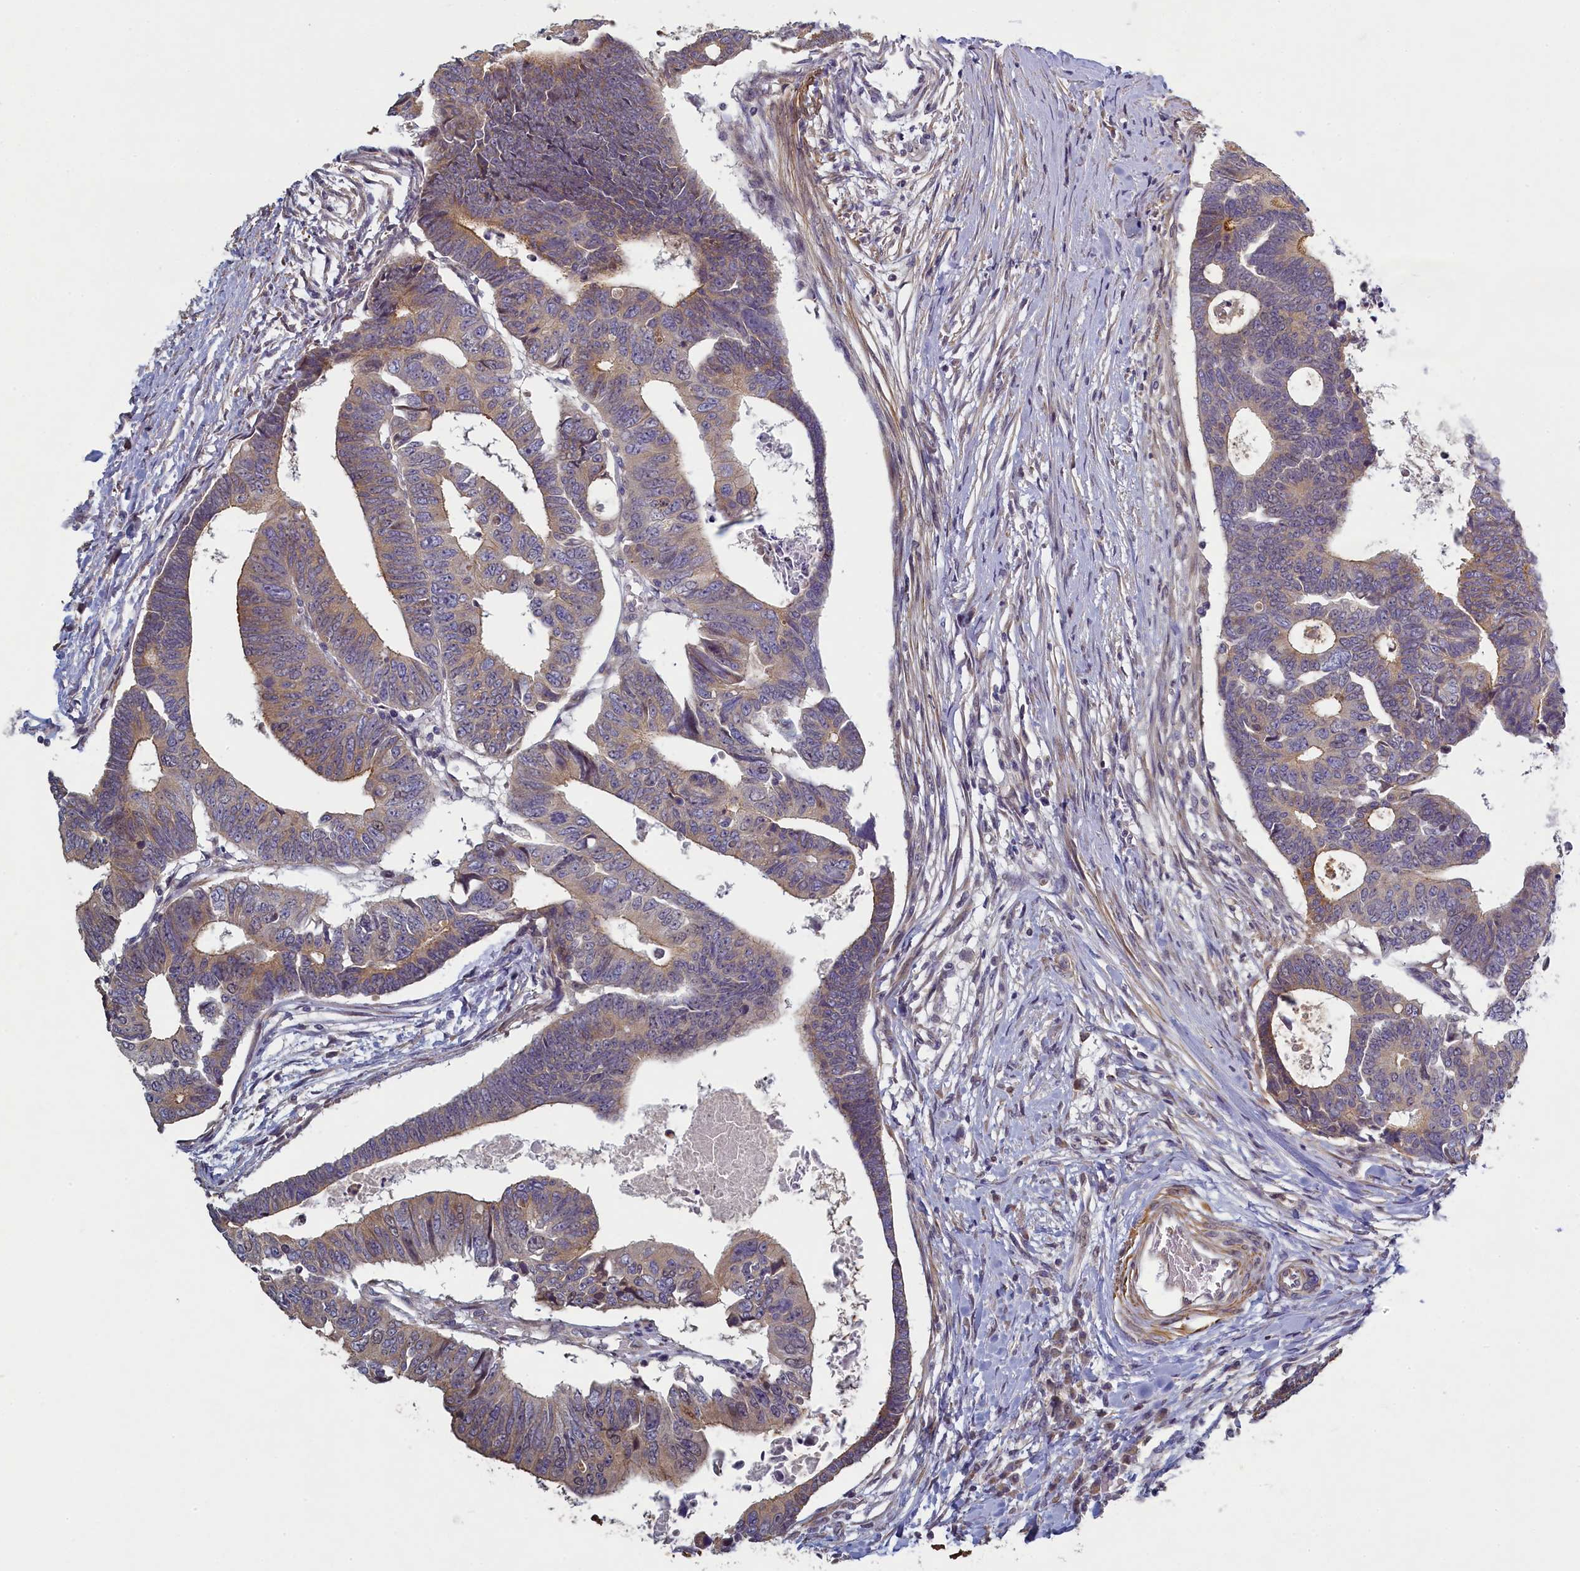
{"staining": {"intensity": "moderate", "quantity": "25%-75%", "location": "cytoplasmic/membranous"}, "tissue": "colorectal cancer", "cell_type": "Tumor cells", "image_type": "cancer", "snomed": [{"axis": "morphology", "description": "Adenocarcinoma, NOS"}, {"axis": "topography", "description": "Rectum"}], "caption": "Immunohistochemistry (DAB) staining of human colorectal cancer displays moderate cytoplasmic/membranous protein positivity in approximately 25%-75% of tumor cells.", "gene": "DIXDC1", "patient": {"sex": "female", "age": 65}}